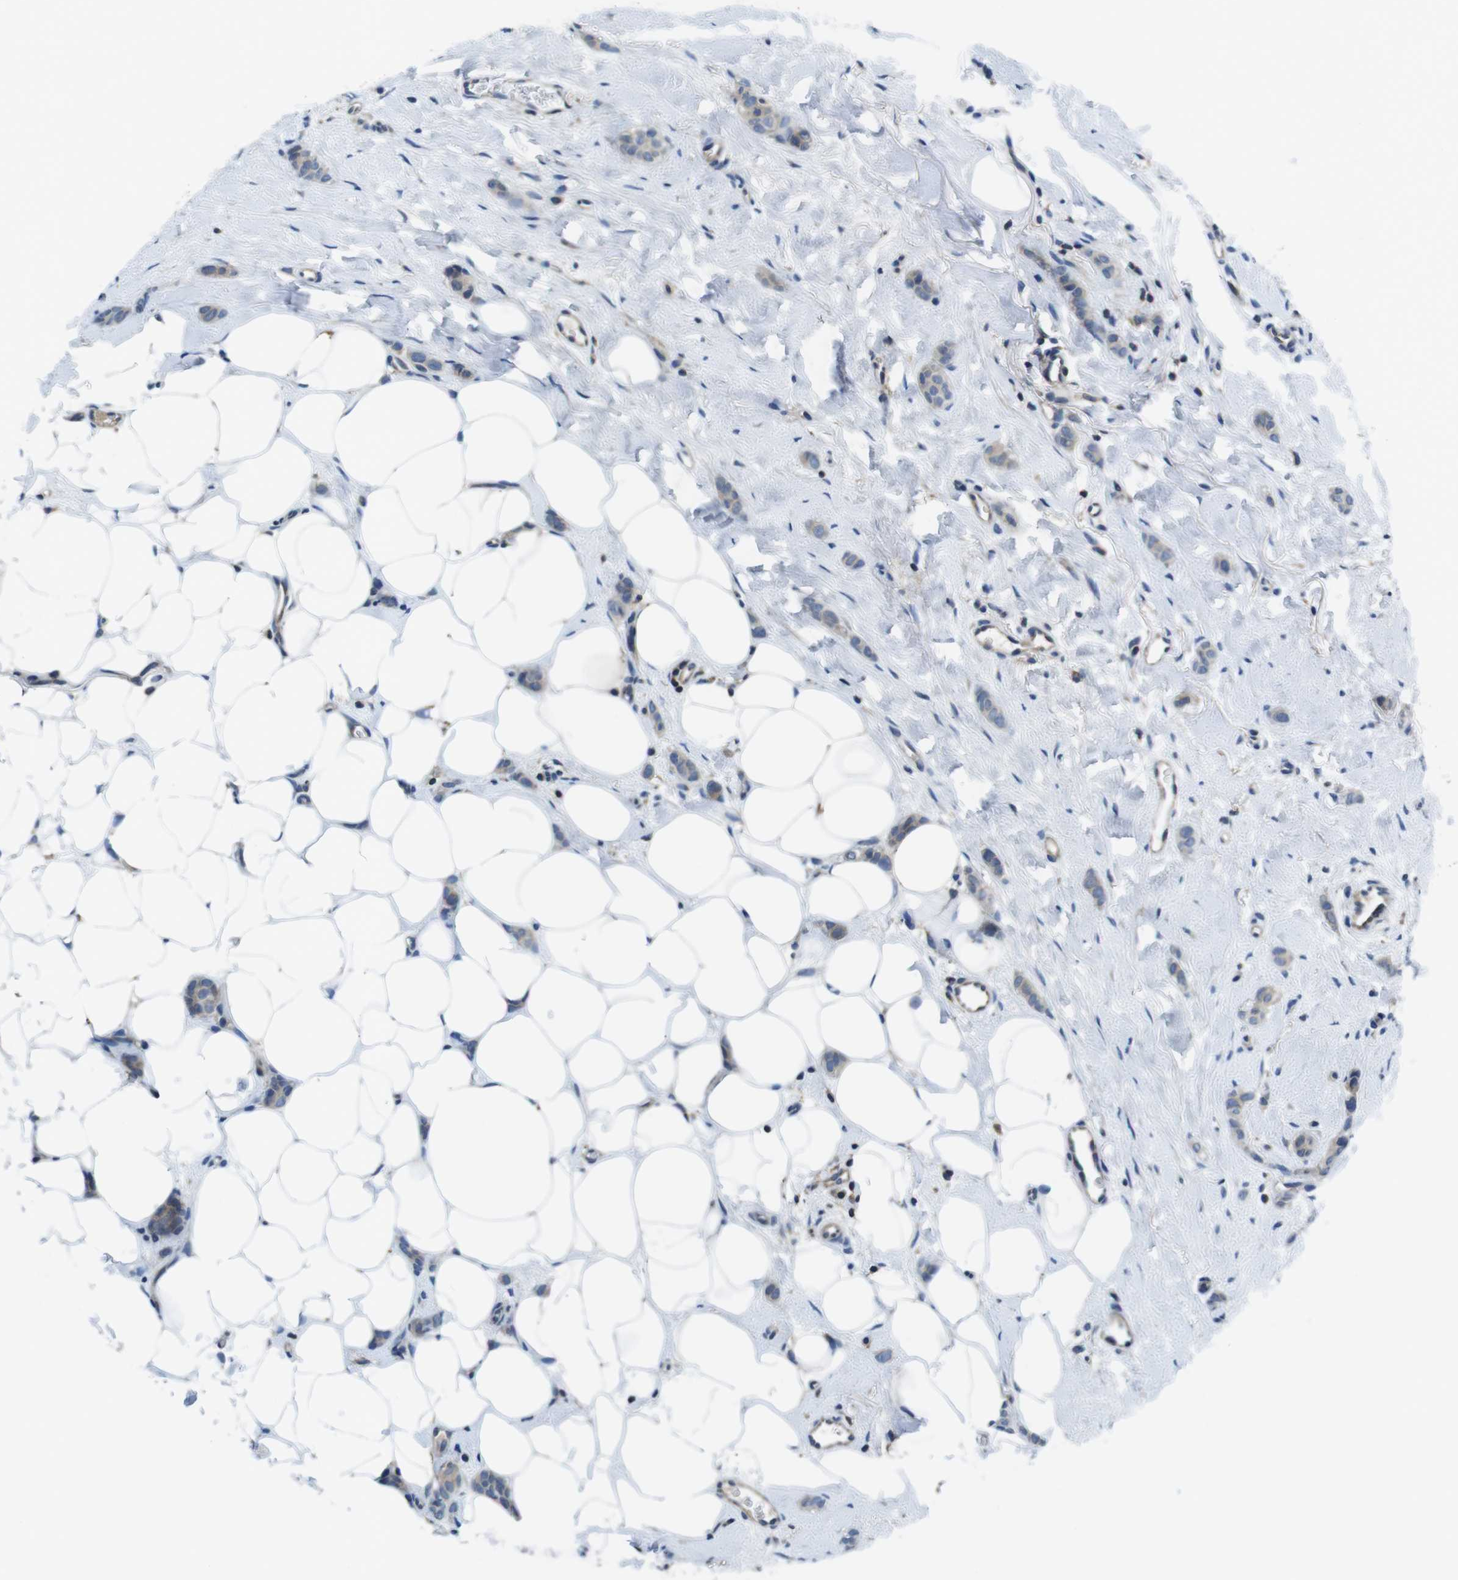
{"staining": {"intensity": "negative", "quantity": "none", "location": "none"}, "tissue": "breast cancer", "cell_type": "Tumor cells", "image_type": "cancer", "snomed": [{"axis": "morphology", "description": "Lobular carcinoma"}, {"axis": "topography", "description": "Skin"}, {"axis": "topography", "description": "Breast"}], "caption": "Immunohistochemistry (IHC) histopathology image of neoplastic tissue: human lobular carcinoma (breast) stained with DAB (3,3'-diaminobenzidine) shows no significant protein expression in tumor cells. (DAB (3,3'-diaminobenzidine) immunohistochemistry (IHC), high magnification).", "gene": "PIK3CD", "patient": {"sex": "female", "age": 46}}